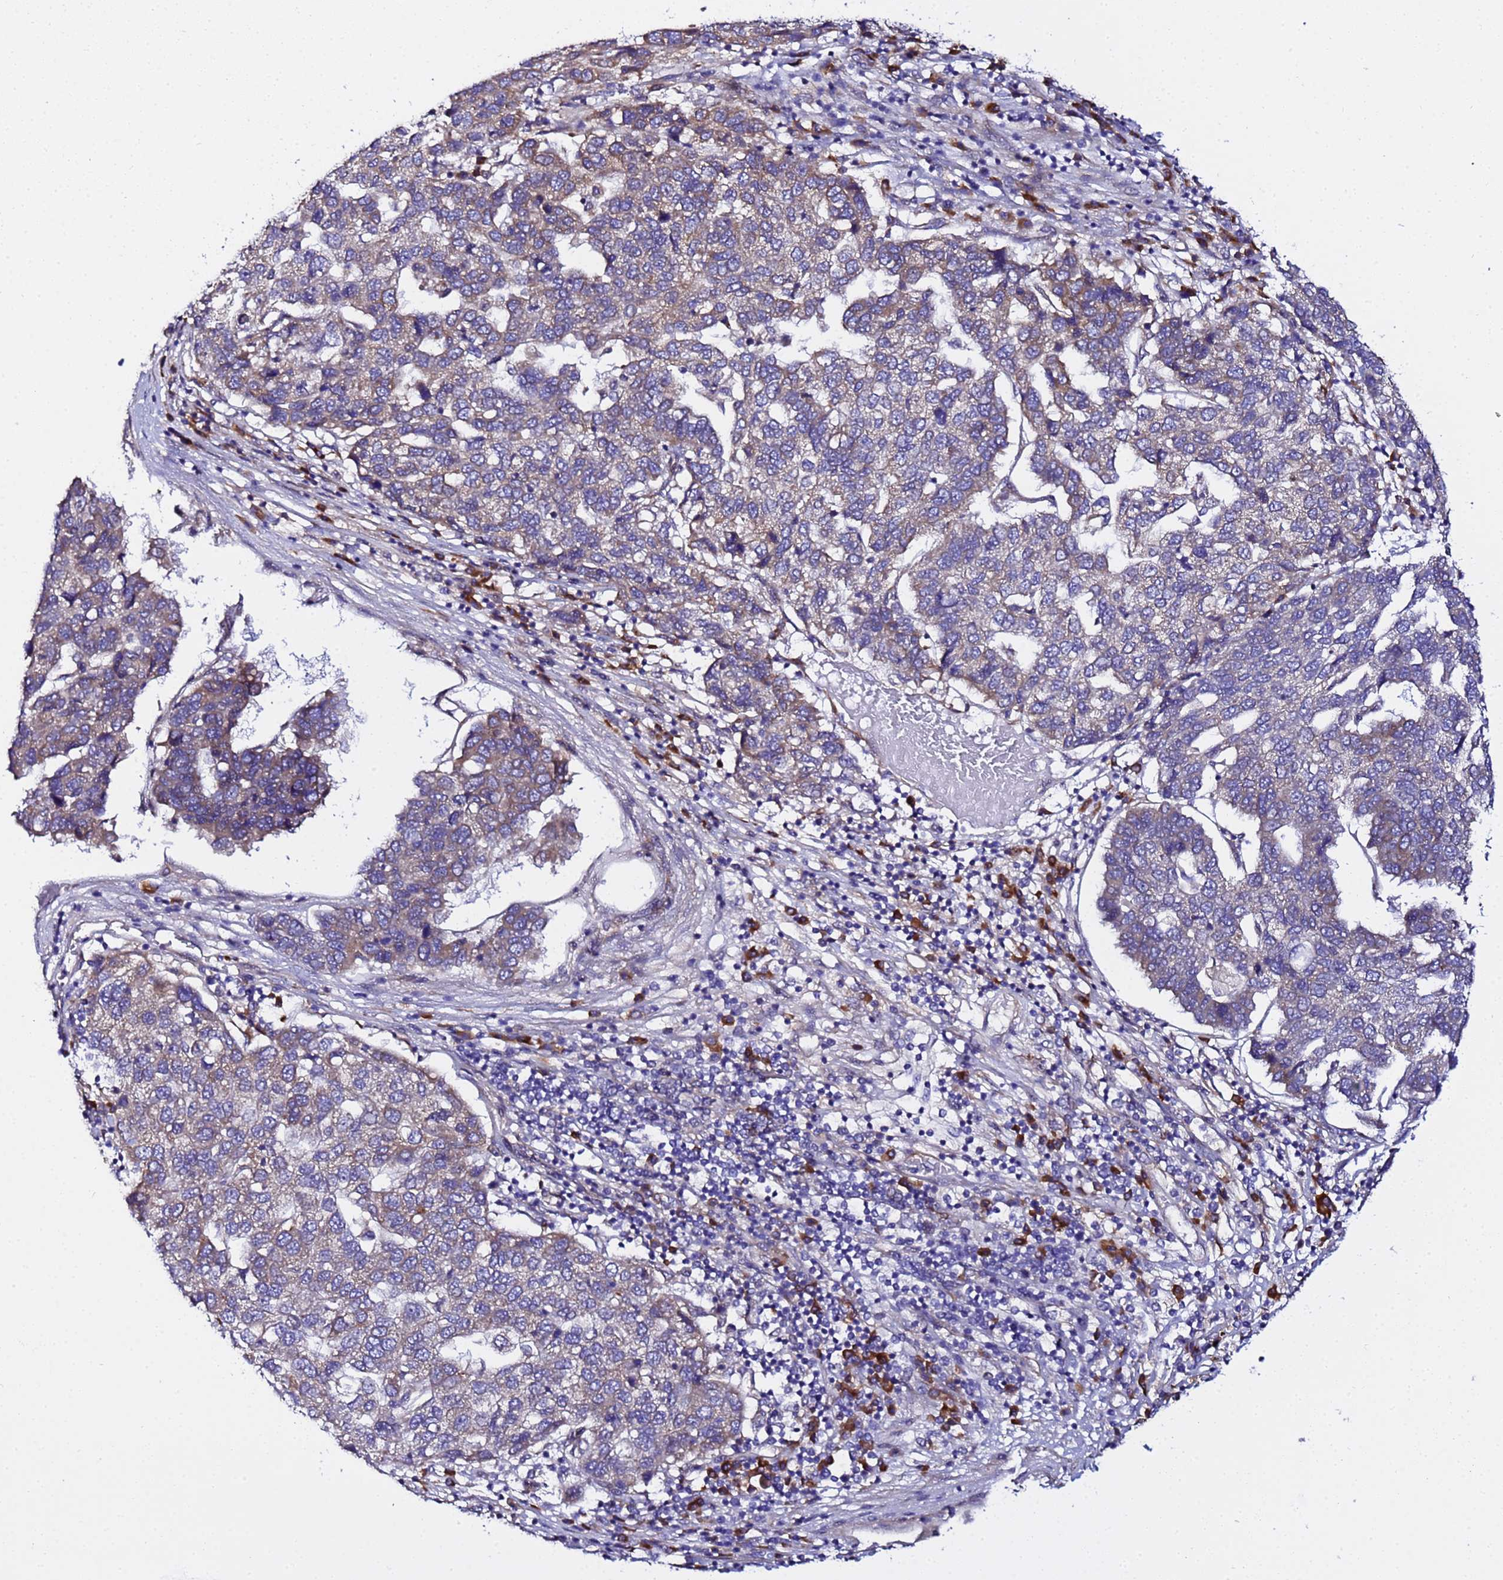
{"staining": {"intensity": "moderate", "quantity": "25%-75%", "location": "cytoplasmic/membranous"}, "tissue": "pancreatic cancer", "cell_type": "Tumor cells", "image_type": "cancer", "snomed": [{"axis": "morphology", "description": "Adenocarcinoma, NOS"}, {"axis": "topography", "description": "Pancreas"}], "caption": "The micrograph exhibits staining of pancreatic cancer (adenocarcinoma), revealing moderate cytoplasmic/membranous protein staining (brown color) within tumor cells.", "gene": "JRKL", "patient": {"sex": "female", "age": 61}}